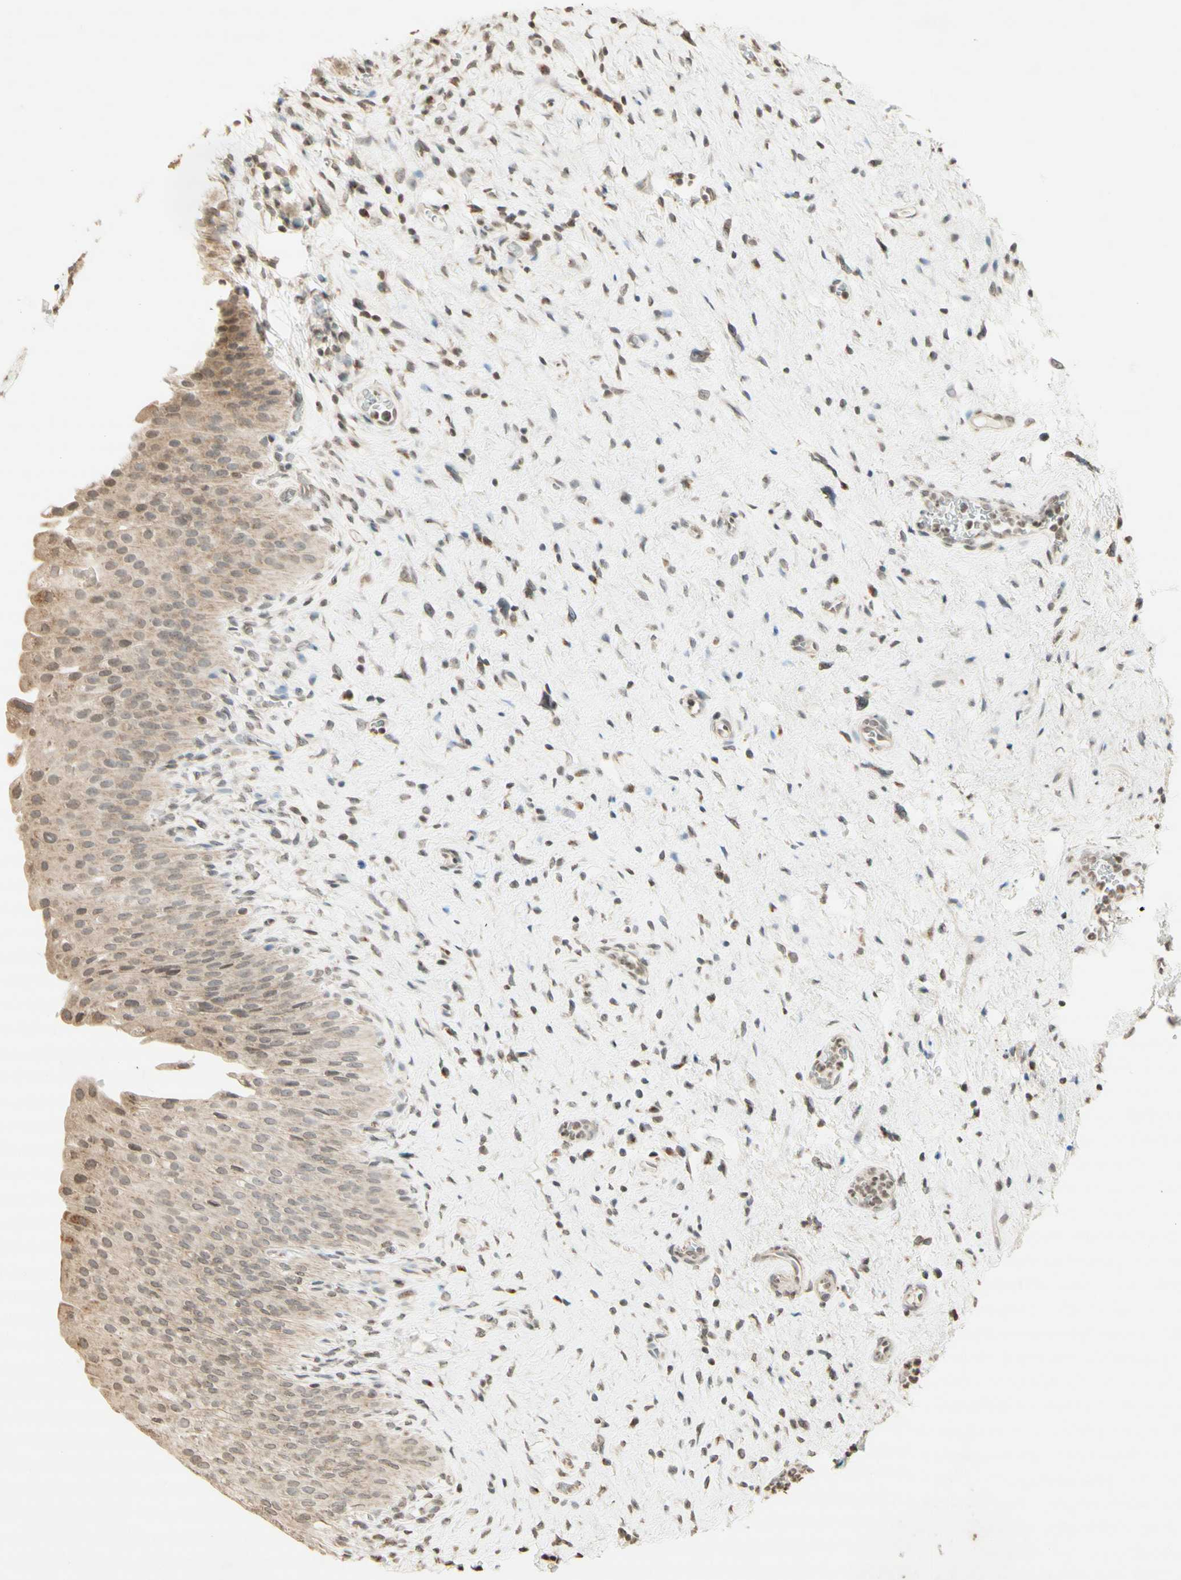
{"staining": {"intensity": "weak", "quantity": ">75%", "location": "cytoplasmic/membranous"}, "tissue": "urinary bladder", "cell_type": "Urothelial cells", "image_type": "normal", "snomed": [{"axis": "morphology", "description": "Normal tissue, NOS"}, {"axis": "morphology", "description": "Urothelial carcinoma, High grade"}, {"axis": "topography", "description": "Urinary bladder"}], "caption": "The image demonstrates staining of benign urinary bladder, revealing weak cytoplasmic/membranous protein positivity (brown color) within urothelial cells.", "gene": "CCNI", "patient": {"sex": "male", "age": 46}}